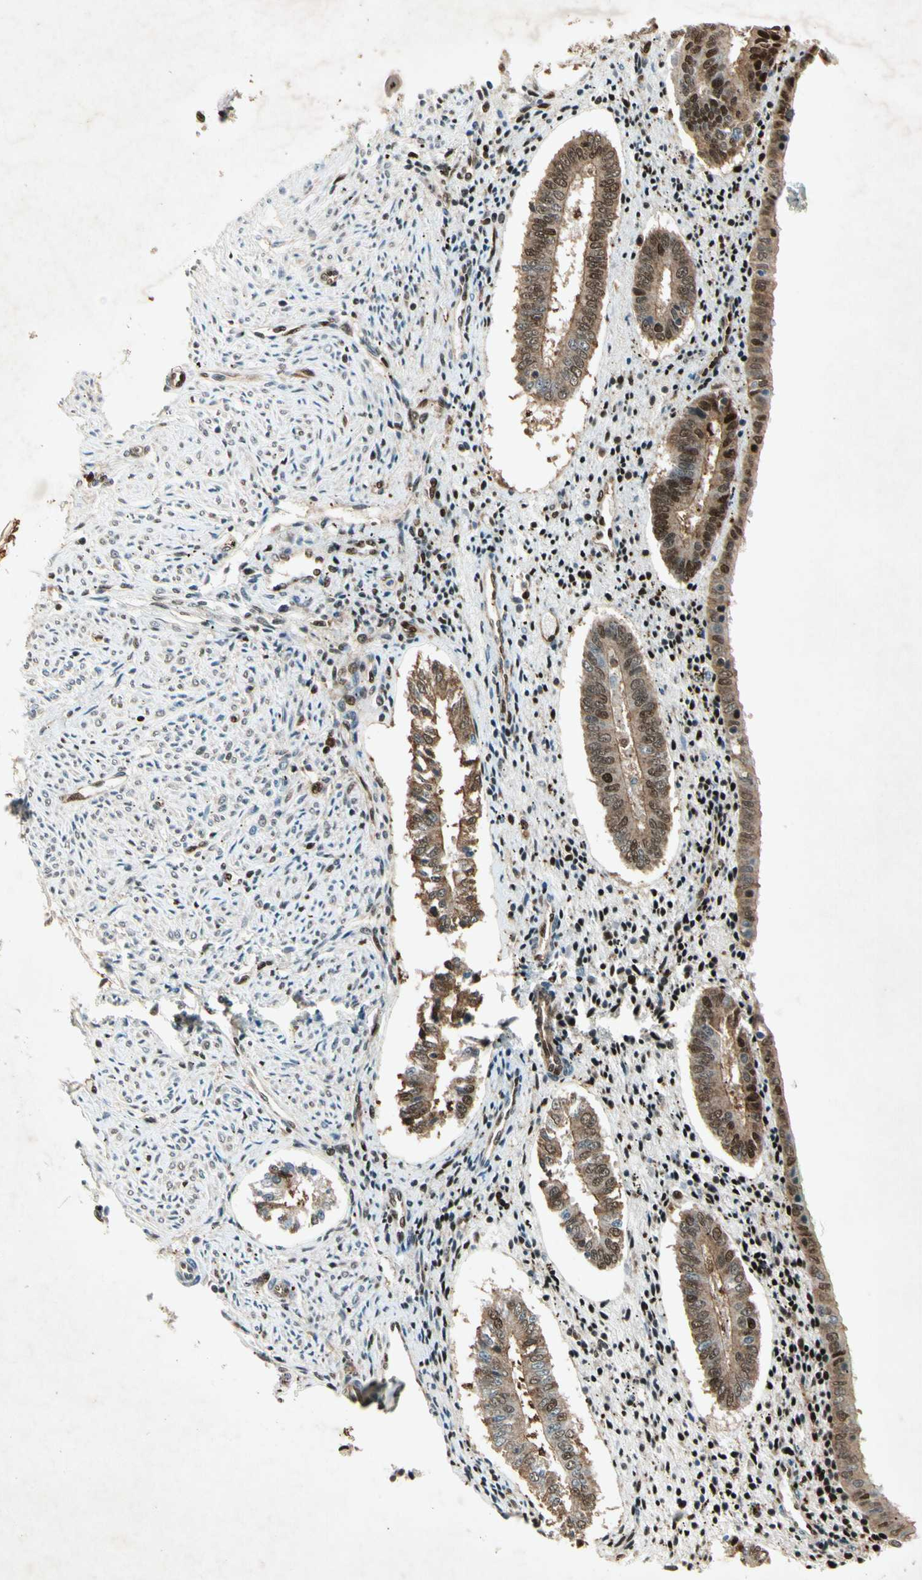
{"staining": {"intensity": "strong", "quantity": ">75%", "location": "nuclear"}, "tissue": "endometrium", "cell_type": "Cells in endometrial stroma", "image_type": "normal", "snomed": [{"axis": "morphology", "description": "Normal tissue, NOS"}, {"axis": "topography", "description": "Endometrium"}], "caption": "Brown immunohistochemical staining in benign endometrium shows strong nuclear positivity in about >75% of cells in endometrial stroma.", "gene": "RNF43", "patient": {"sex": "female", "age": 42}}